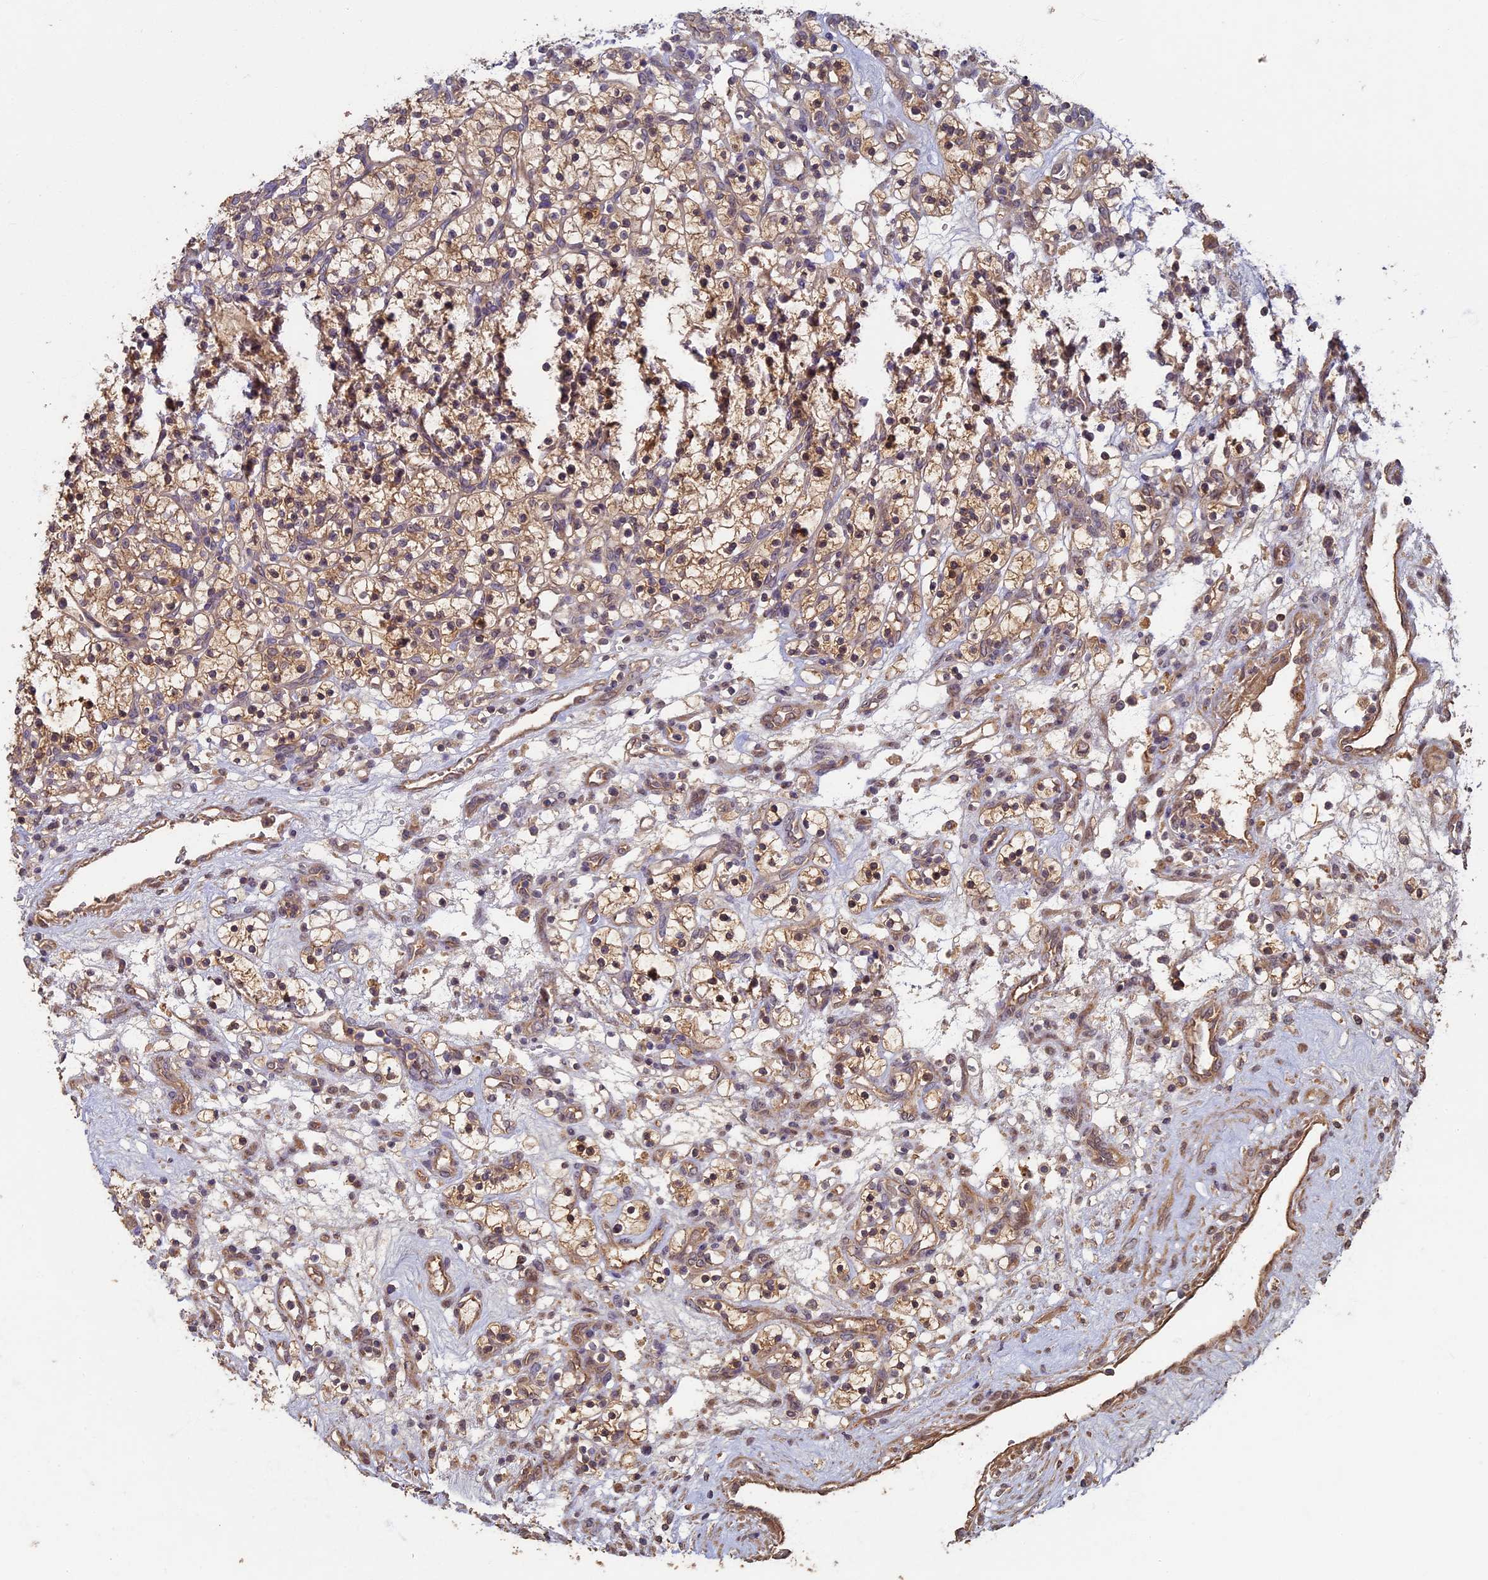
{"staining": {"intensity": "moderate", "quantity": ">75%", "location": "cytoplasmic/membranous,nuclear"}, "tissue": "renal cancer", "cell_type": "Tumor cells", "image_type": "cancer", "snomed": [{"axis": "morphology", "description": "Adenocarcinoma, NOS"}, {"axis": "topography", "description": "Kidney"}], "caption": "Moderate cytoplasmic/membranous and nuclear protein expression is seen in approximately >75% of tumor cells in renal cancer (adenocarcinoma).", "gene": "RSPH3", "patient": {"sex": "female", "age": 57}}